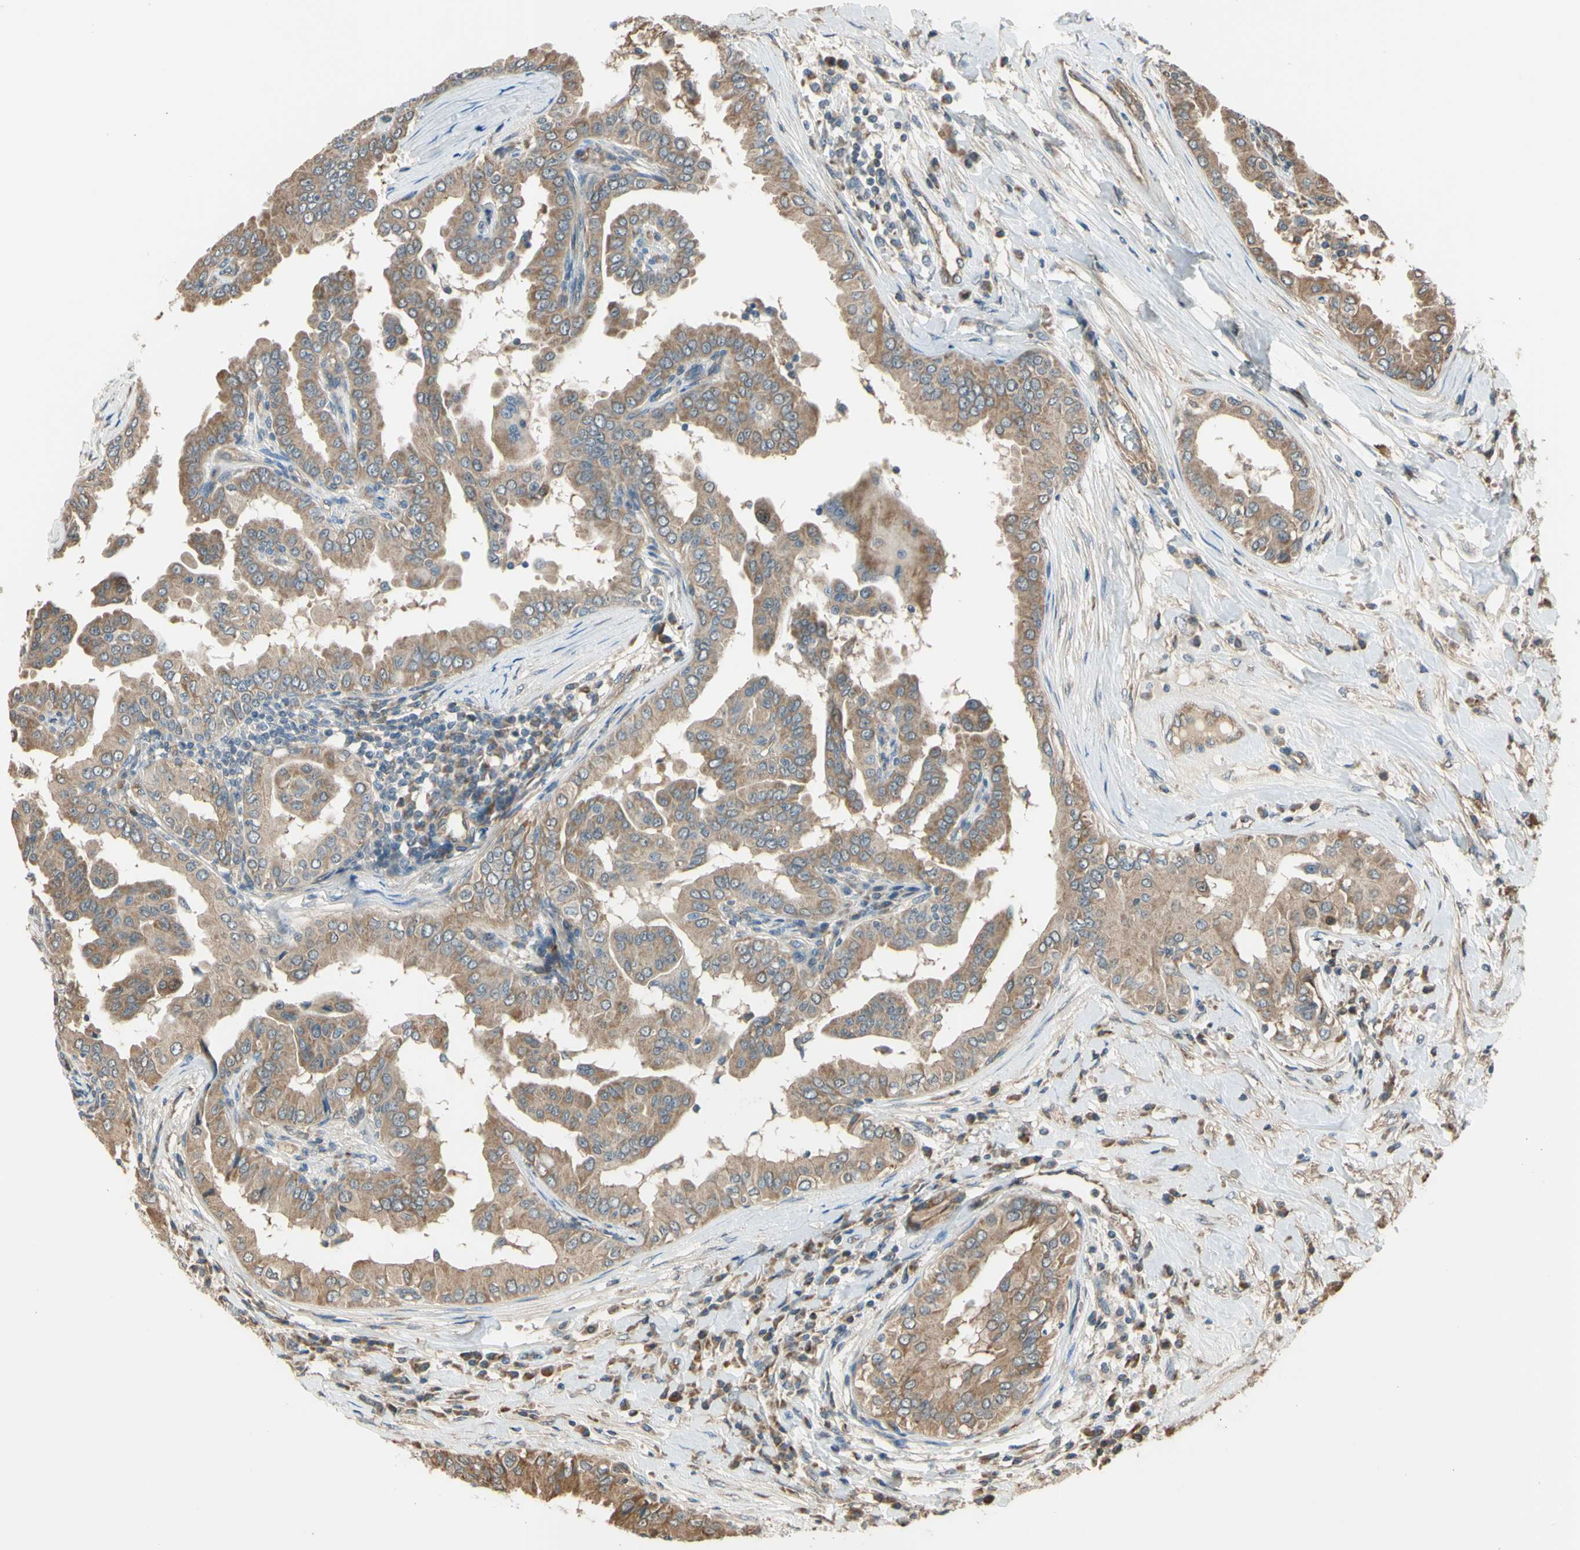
{"staining": {"intensity": "moderate", "quantity": ">75%", "location": "cytoplasmic/membranous"}, "tissue": "thyroid cancer", "cell_type": "Tumor cells", "image_type": "cancer", "snomed": [{"axis": "morphology", "description": "Papillary adenocarcinoma, NOS"}, {"axis": "topography", "description": "Thyroid gland"}], "caption": "Immunohistochemistry (IHC) (DAB) staining of thyroid cancer reveals moderate cytoplasmic/membranous protein positivity in about >75% of tumor cells.", "gene": "EFNB2", "patient": {"sex": "male", "age": 33}}